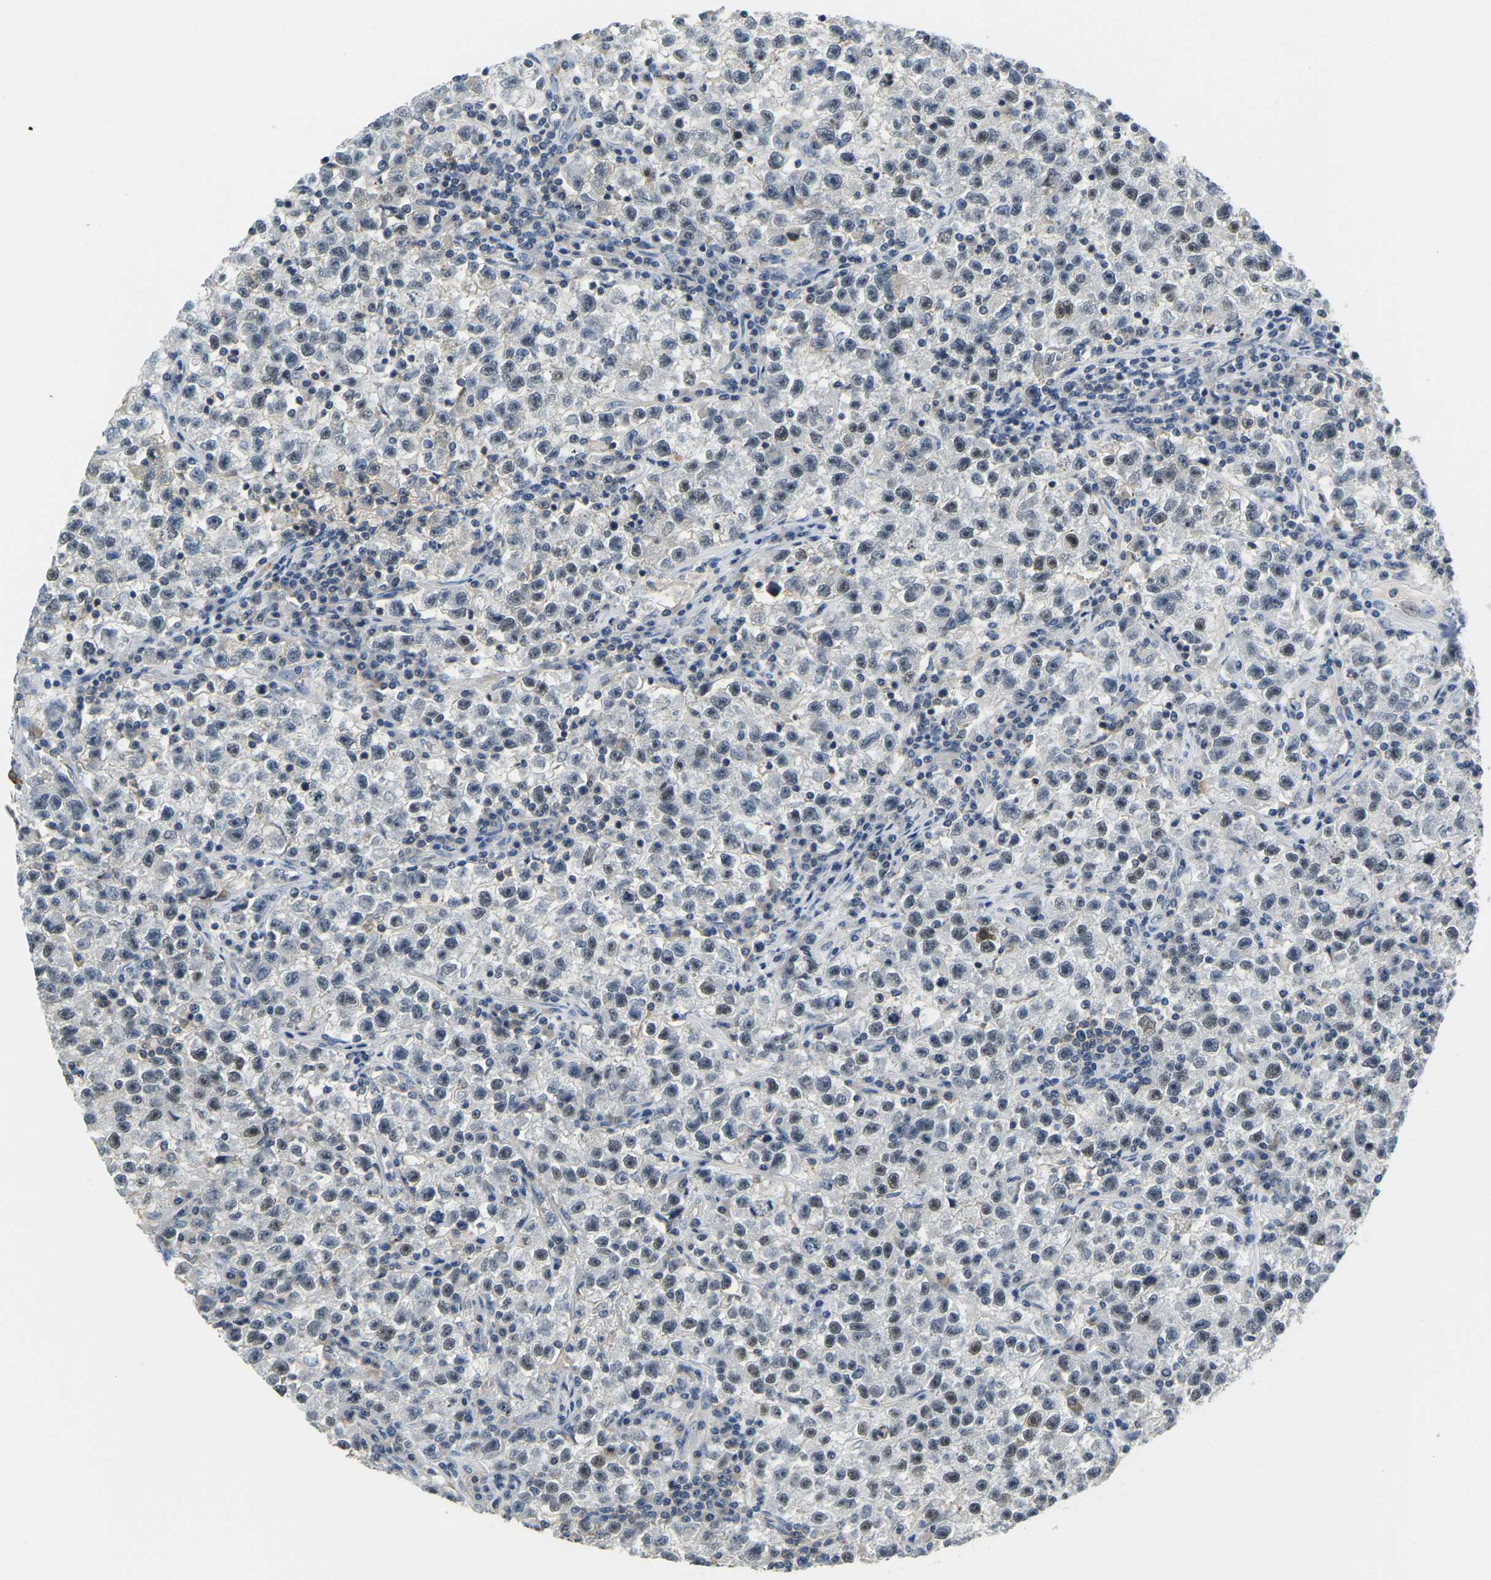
{"staining": {"intensity": "weak", "quantity": "25%-75%", "location": "nuclear"}, "tissue": "testis cancer", "cell_type": "Tumor cells", "image_type": "cancer", "snomed": [{"axis": "morphology", "description": "Seminoma, NOS"}, {"axis": "topography", "description": "Testis"}], "caption": "IHC (DAB (3,3'-diaminobenzidine)) staining of human seminoma (testis) demonstrates weak nuclear protein positivity in approximately 25%-75% of tumor cells.", "gene": "RRP1", "patient": {"sex": "male", "age": 22}}